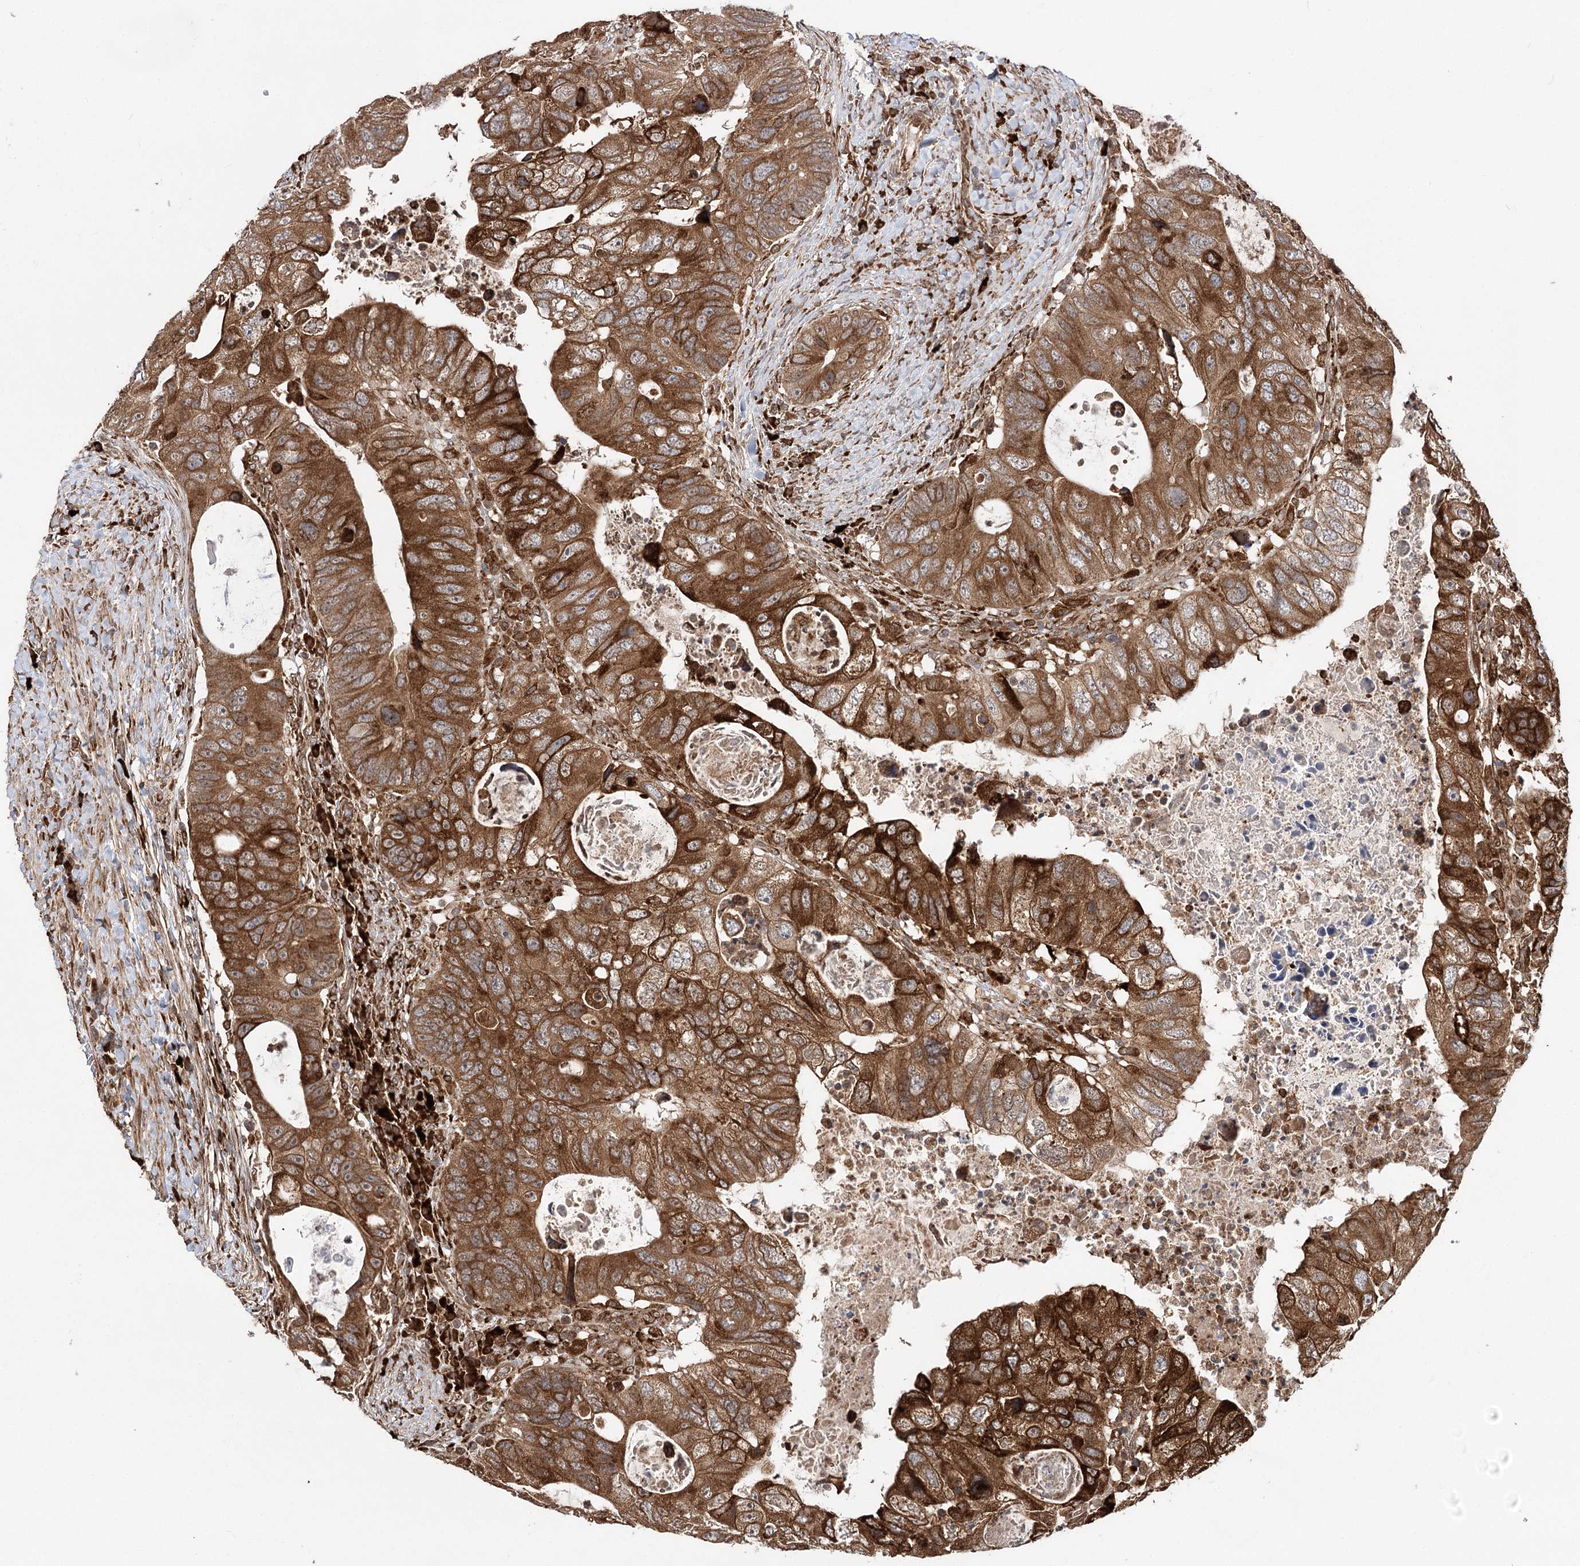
{"staining": {"intensity": "strong", "quantity": ">75%", "location": "cytoplasmic/membranous"}, "tissue": "colorectal cancer", "cell_type": "Tumor cells", "image_type": "cancer", "snomed": [{"axis": "morphology", "description": "Adenocarcinoma, NOS"}, {"axis": "topography", "description": "Rectum"}], "caption": "Immunohistochemistry (DAB (3,3'-diaminobenzidine)) staining of adenocarcinoma (colorectal) exhibits strong cytoplasmic/membranous protein staining in about >75% of tumor cells.", "gene": "DNAJB14", "patient": {"sex": "male", "age": 59}}